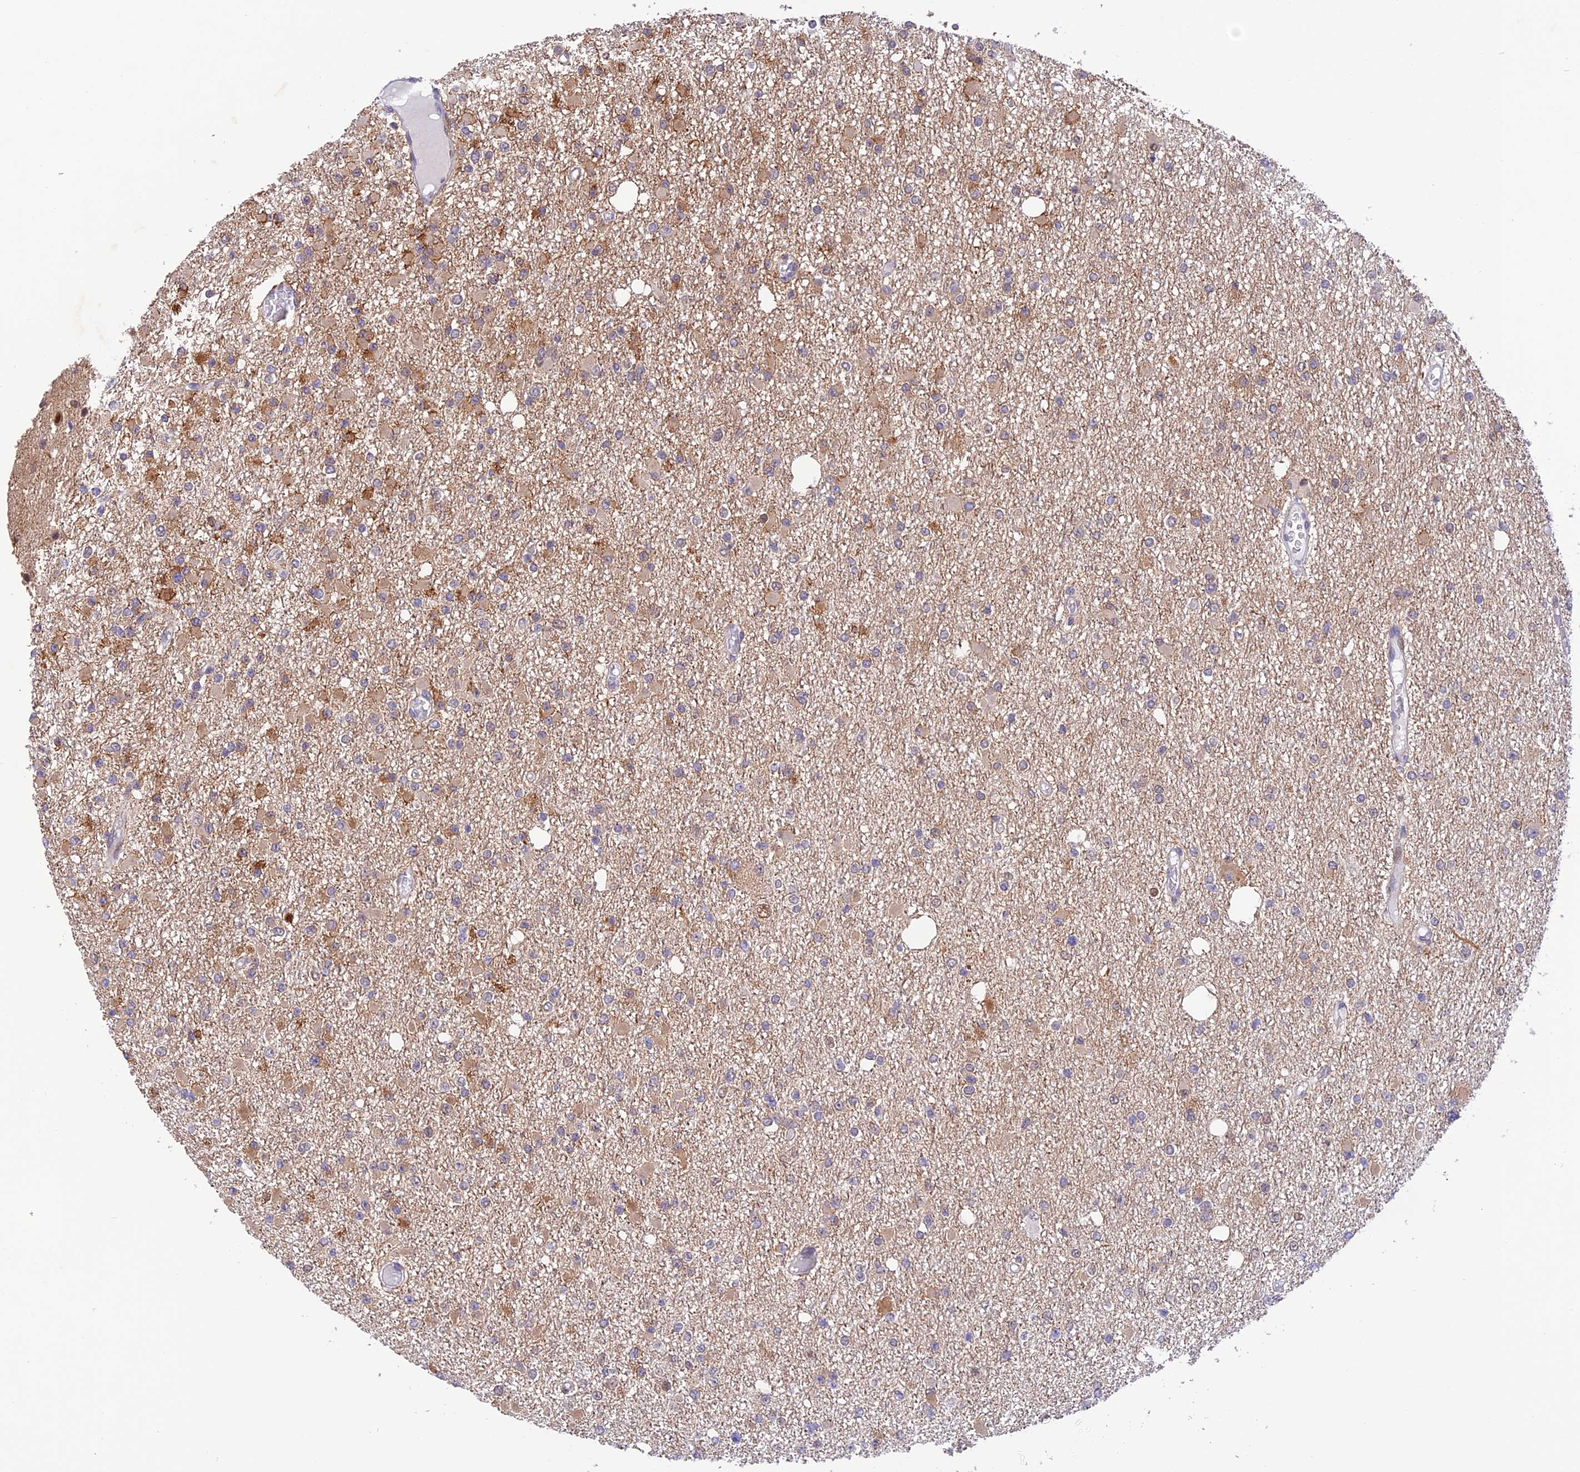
{"staining": {"intensity": "weak", "quantity": "<25%", "location": "cytoplasmic/membranous"}, "tissue": "glioma", "cell_type": "Tumor cells", "image_type": "cancer", "snomed": [{"axis": "morphology", "description": "Glioma, malignant, Low grade"}, {"axis": "topography", "description": "Brain"}], "caption": "High power microscopy histopathology image of an IHC histopathology image of glioma, revealing no significant positivity in tumor cells.", "gene": "WDR55", "patient": {"sex": "female", "age": 22}}